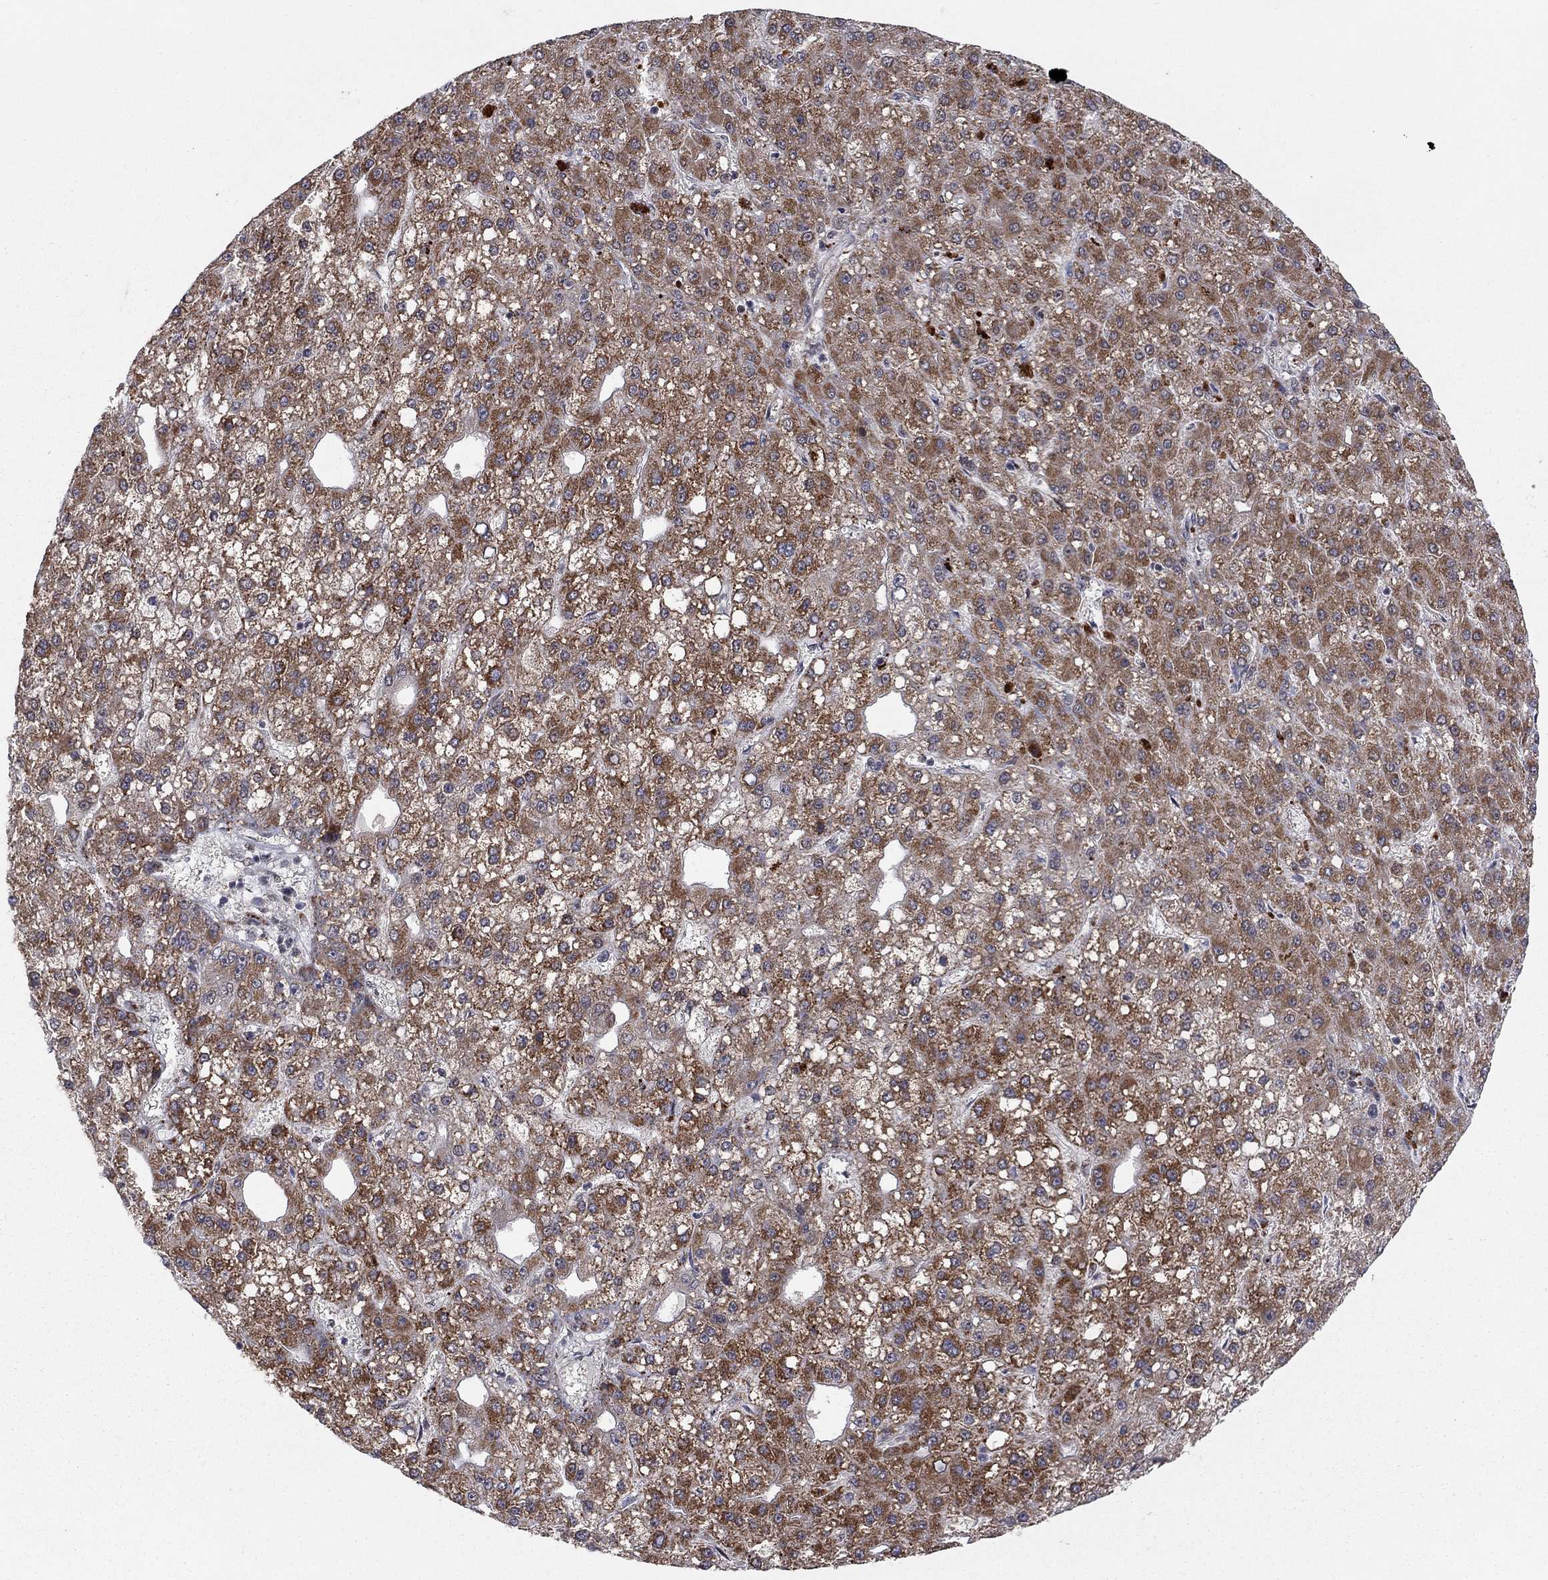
{"staining": {"intensity": "moderate", "quantity": ">75%", "location": "cytoplasmic/membranous"}, "tissue": "liver cancer", "cell_type": "Tumor cells", "image_type": "cancer", "snomed": [{"axis": "morphology", "description": "Carcinoma, Hepatocellular, NOS"}, {"axis": "topography", "description": "Liver"}], "caption": "High-magnification brightfield microscopy of liver hepatocellular carcinoma stained with DAB (brown) and counterstained with hematoxylin (blue). tumor cells exhibit moderate cytoplasmic/membranous expression is identified in approximately>75% of cells.", "gene": "ZNF395", "patient": {"sex": "male", "age": 67}}